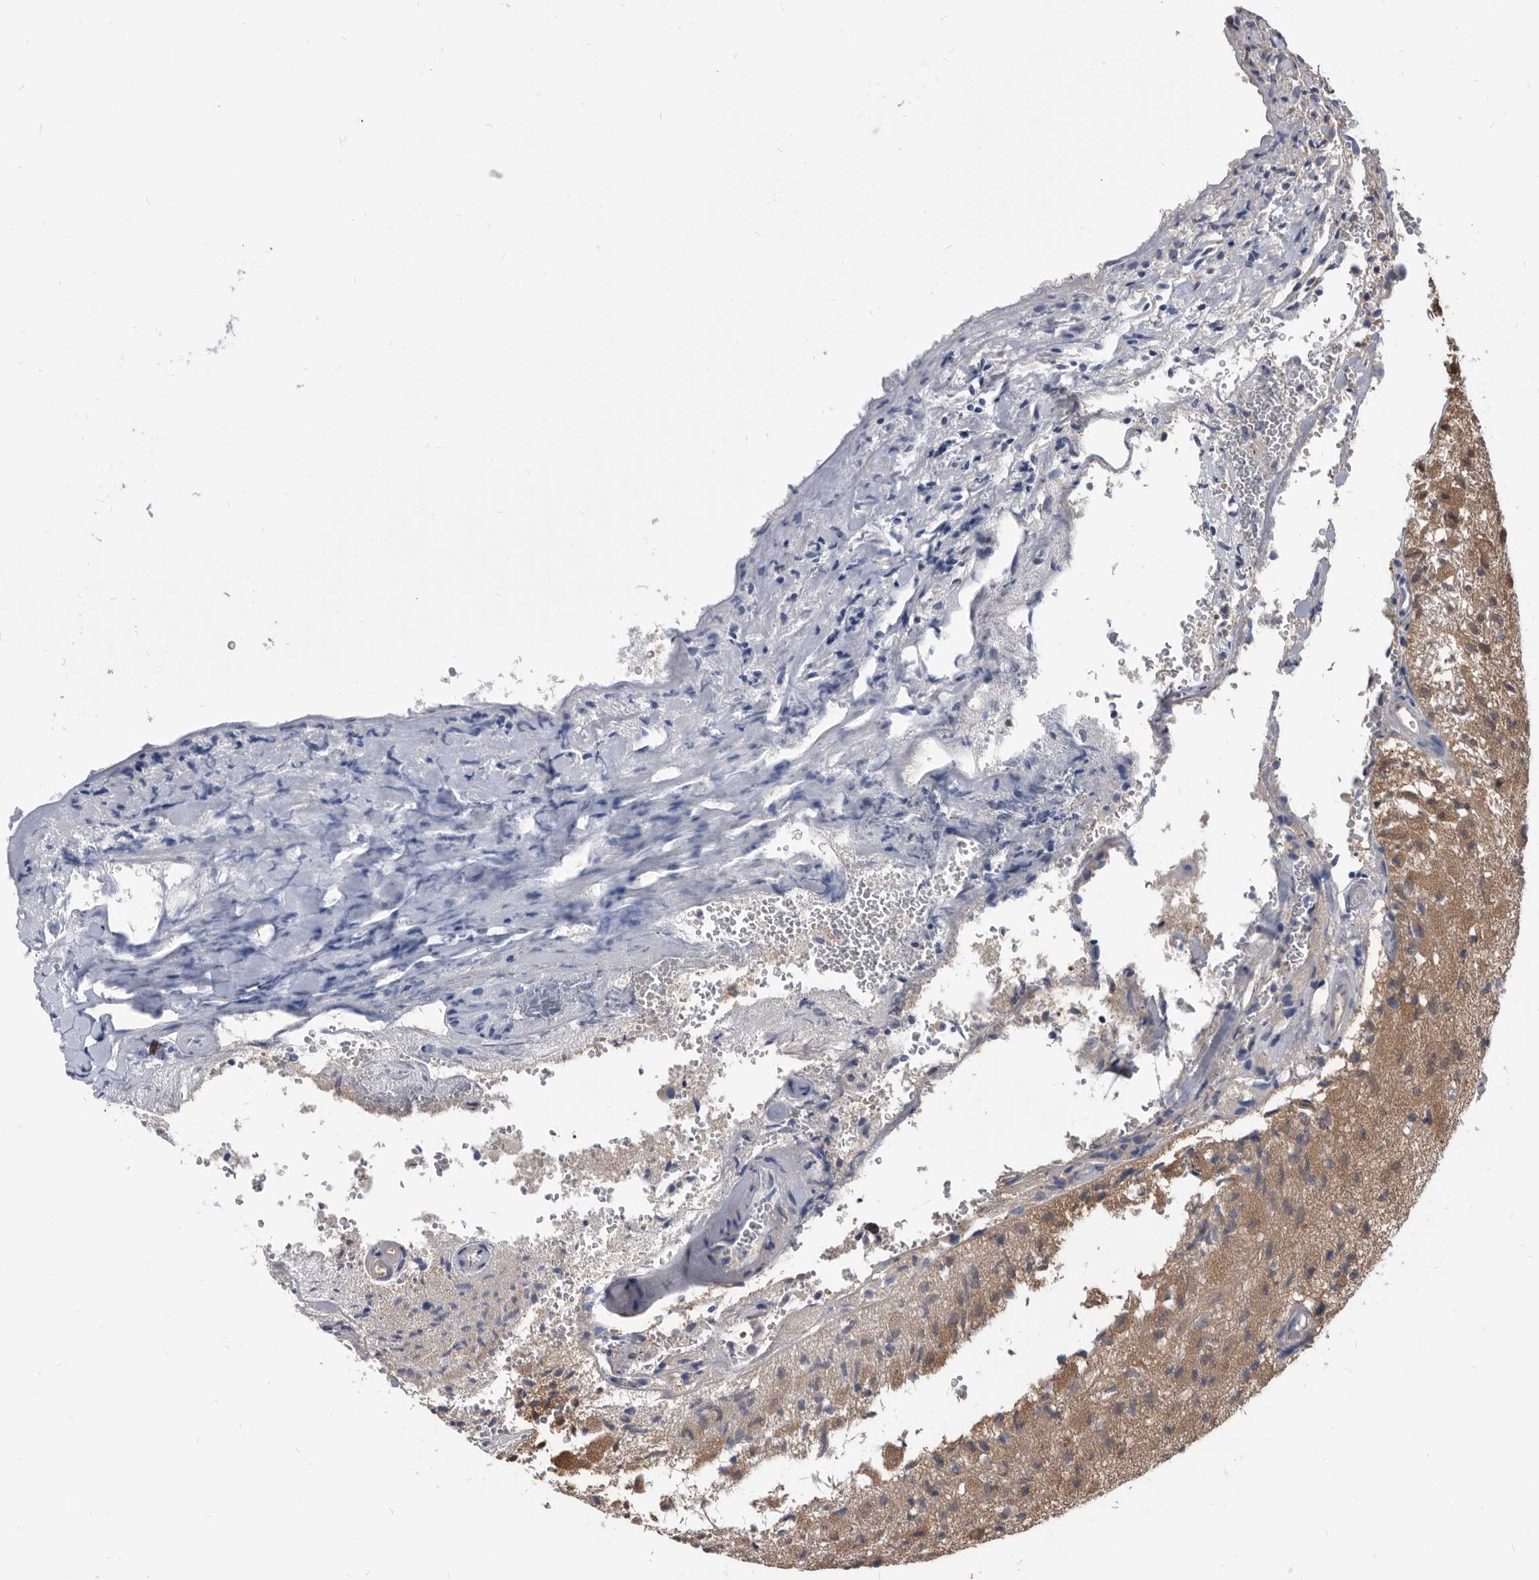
{"staining": {"intensity": "weak", "quantity": "<25%", "location": "cytoplasmic/membranous"}, "tissue": "glioma", "cell_type": "Tumor cells", "image_type": "cancer", "snomed": [{"axis": "morphology", "description": "Normal tissue, NOS"}, {"axis": "morphology", "description": "Glioma, malignant, High grade"}, {"axis": "topography", "description": "Cerebral cortex"}], "caption": "The micrograph exhibits no significant positivity in tumor cells of malignant glioma (high-grade).", "gene": "APEH", "patient": {"sex": "male", "age": 77}}